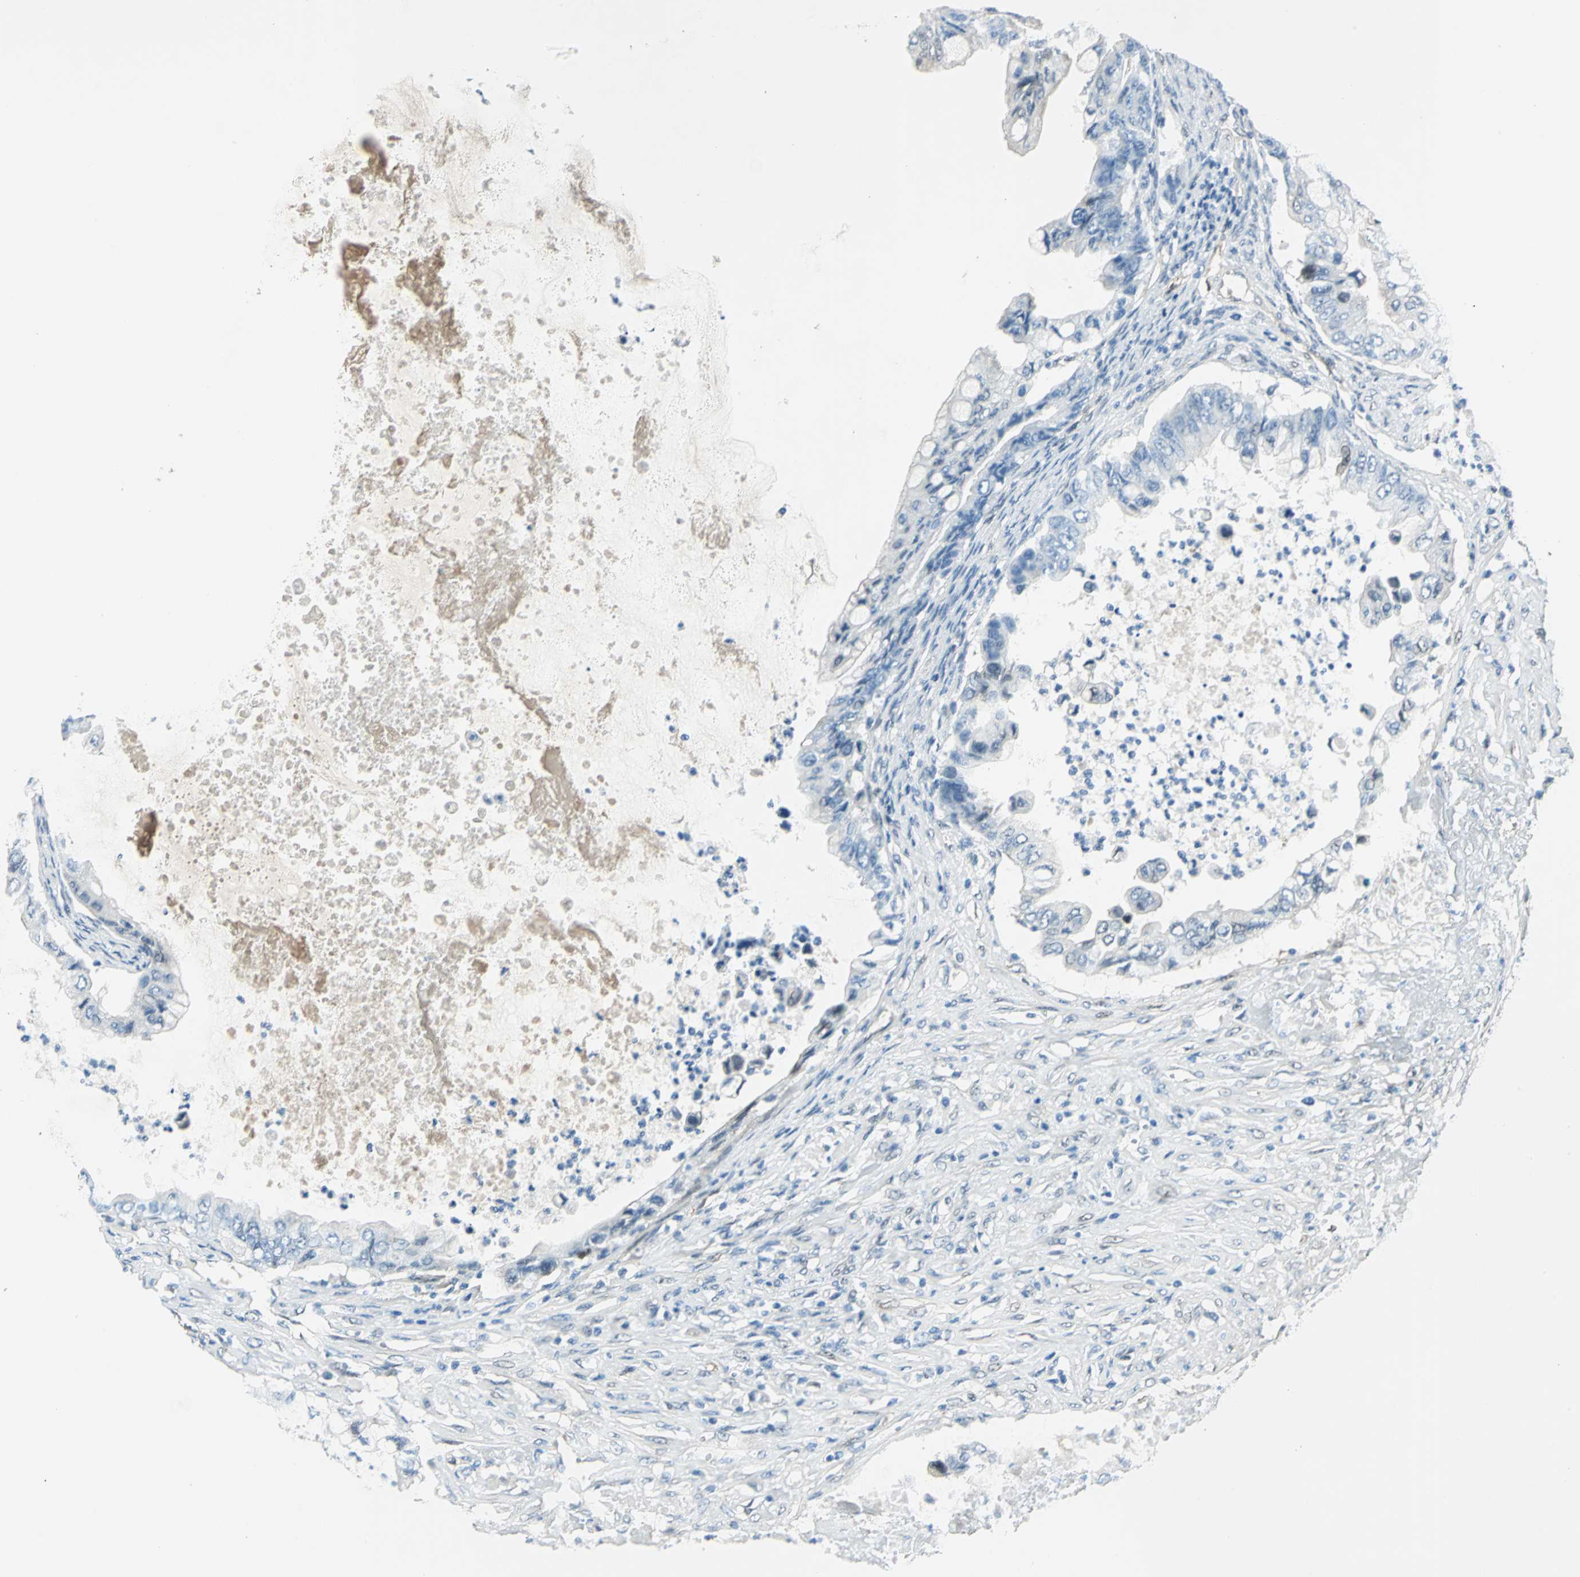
{"staining": {"intensity": "negative", "quantity": "none", "location": "none"}, "tissue": "ovarian cancer", "cell_type": "Tumor cells", "image_type": "cancer", "snomed": [{"axis": "morphology", "description": "Cystadenocarcinoma, mucinous, NOS"}, {"axis": "topography", "description": "Ovary"}], "caption": "An image of mucinous cystadenocarcinoma (ovarian) stained for a protein demonstrates no brown staining in tumor cells. (Stains: DAB (3,3'-diaminobenzidine) immunohistochemistry (IHC) with hematoxylin counter stain, Microscopy: brightfield microscopy at high magnification).", "gene": "HSPB1", "patient": {"sex": "female", "age": 80}}